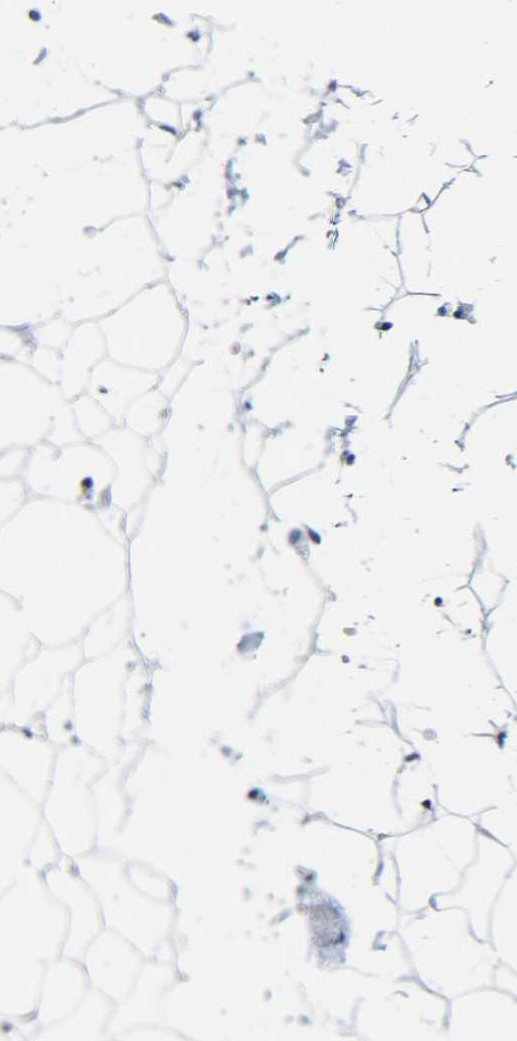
{"staining": {"intensity": "negative", "quantity": "none", "location": "none"}, "tissue": "adipose tissue", "cell_type": "Adipocytes", "image_type": "normal", "snomed": [{"axis": "morphology", "description": "Normal tissue, NOS"}, {"axis": "topography", "description": "Breast"}, {"axis": "topography", "description": "Soft tissue"}], "caption": "Immunohistochemical staining of unremarkable adipose tissue displays no significant staining in adipocytes. The staining is performed using DAB (3,3'-diaminobenzidine) brown chromogen with nuclei counter-stained in using hematoxylin.", "gene": "C15orf48", "patient": {"sex": "female", "age": 75}}